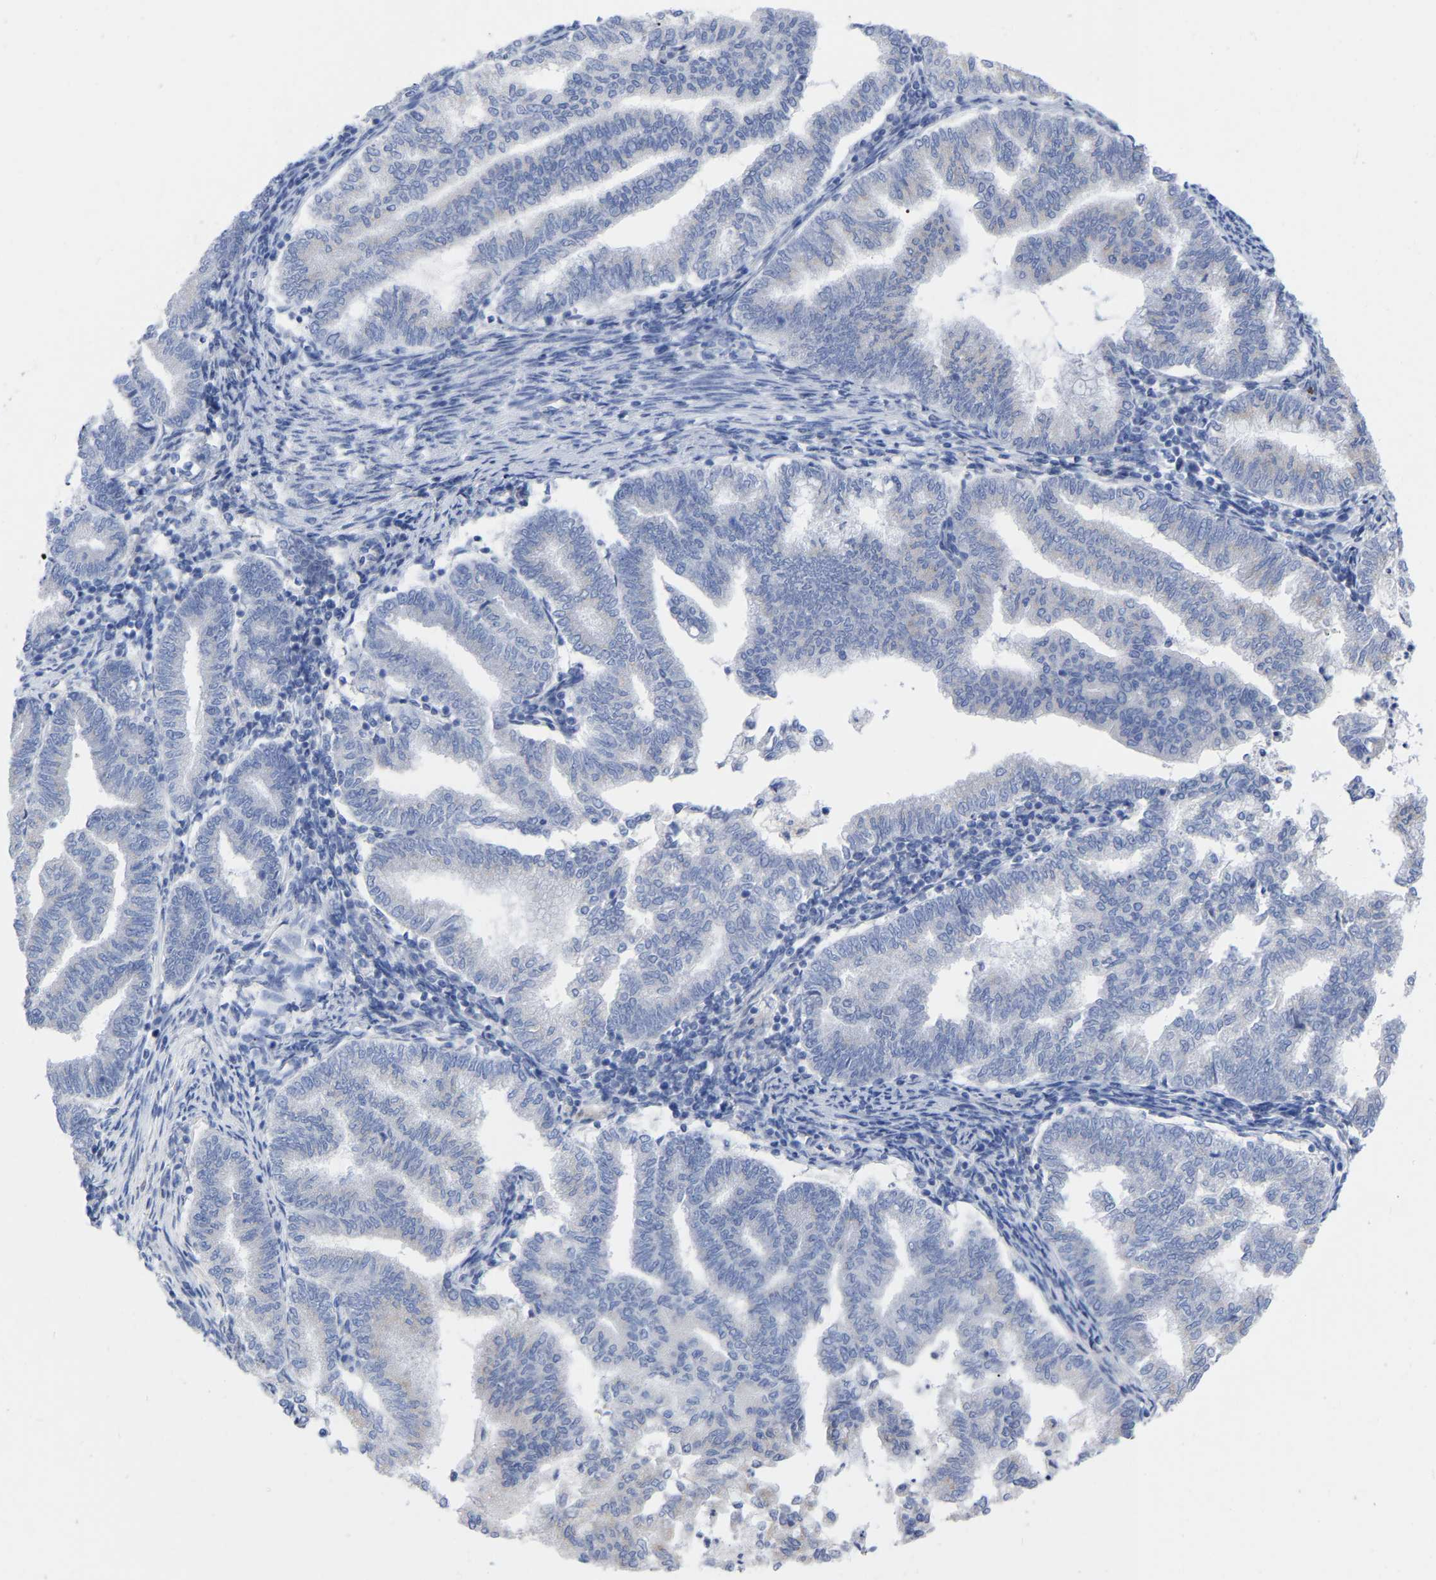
{"staining": {"intensity": "negative", "quantity": "none", "location": "none"}, "tissue": "endometrial cancer", "cell_type": "Tumor cells", "image_type": "cancer", "snomed": [{"axis": "morphology", "description": "Polyp, NOS"}, {"axis": "morphology", "description": "Adenocarcinoma, NOS"}, {"axis": "morphology", "description": "Adenoma, NOS"}, {"axis": "topography", "description": "Endometrium"}], "caption": "This is a micrograph of IHC staining of endometrial cancer (adenocarcinoma), which shows no positivity in tumor cells. (DAB (3,3'-diaminobenzidine) immunohistochemistry (IHC) visualized using brightfield microscopy, high magnification).", "gene": "HAPLN1", "patient": {"sex": "female", "age": 79}}